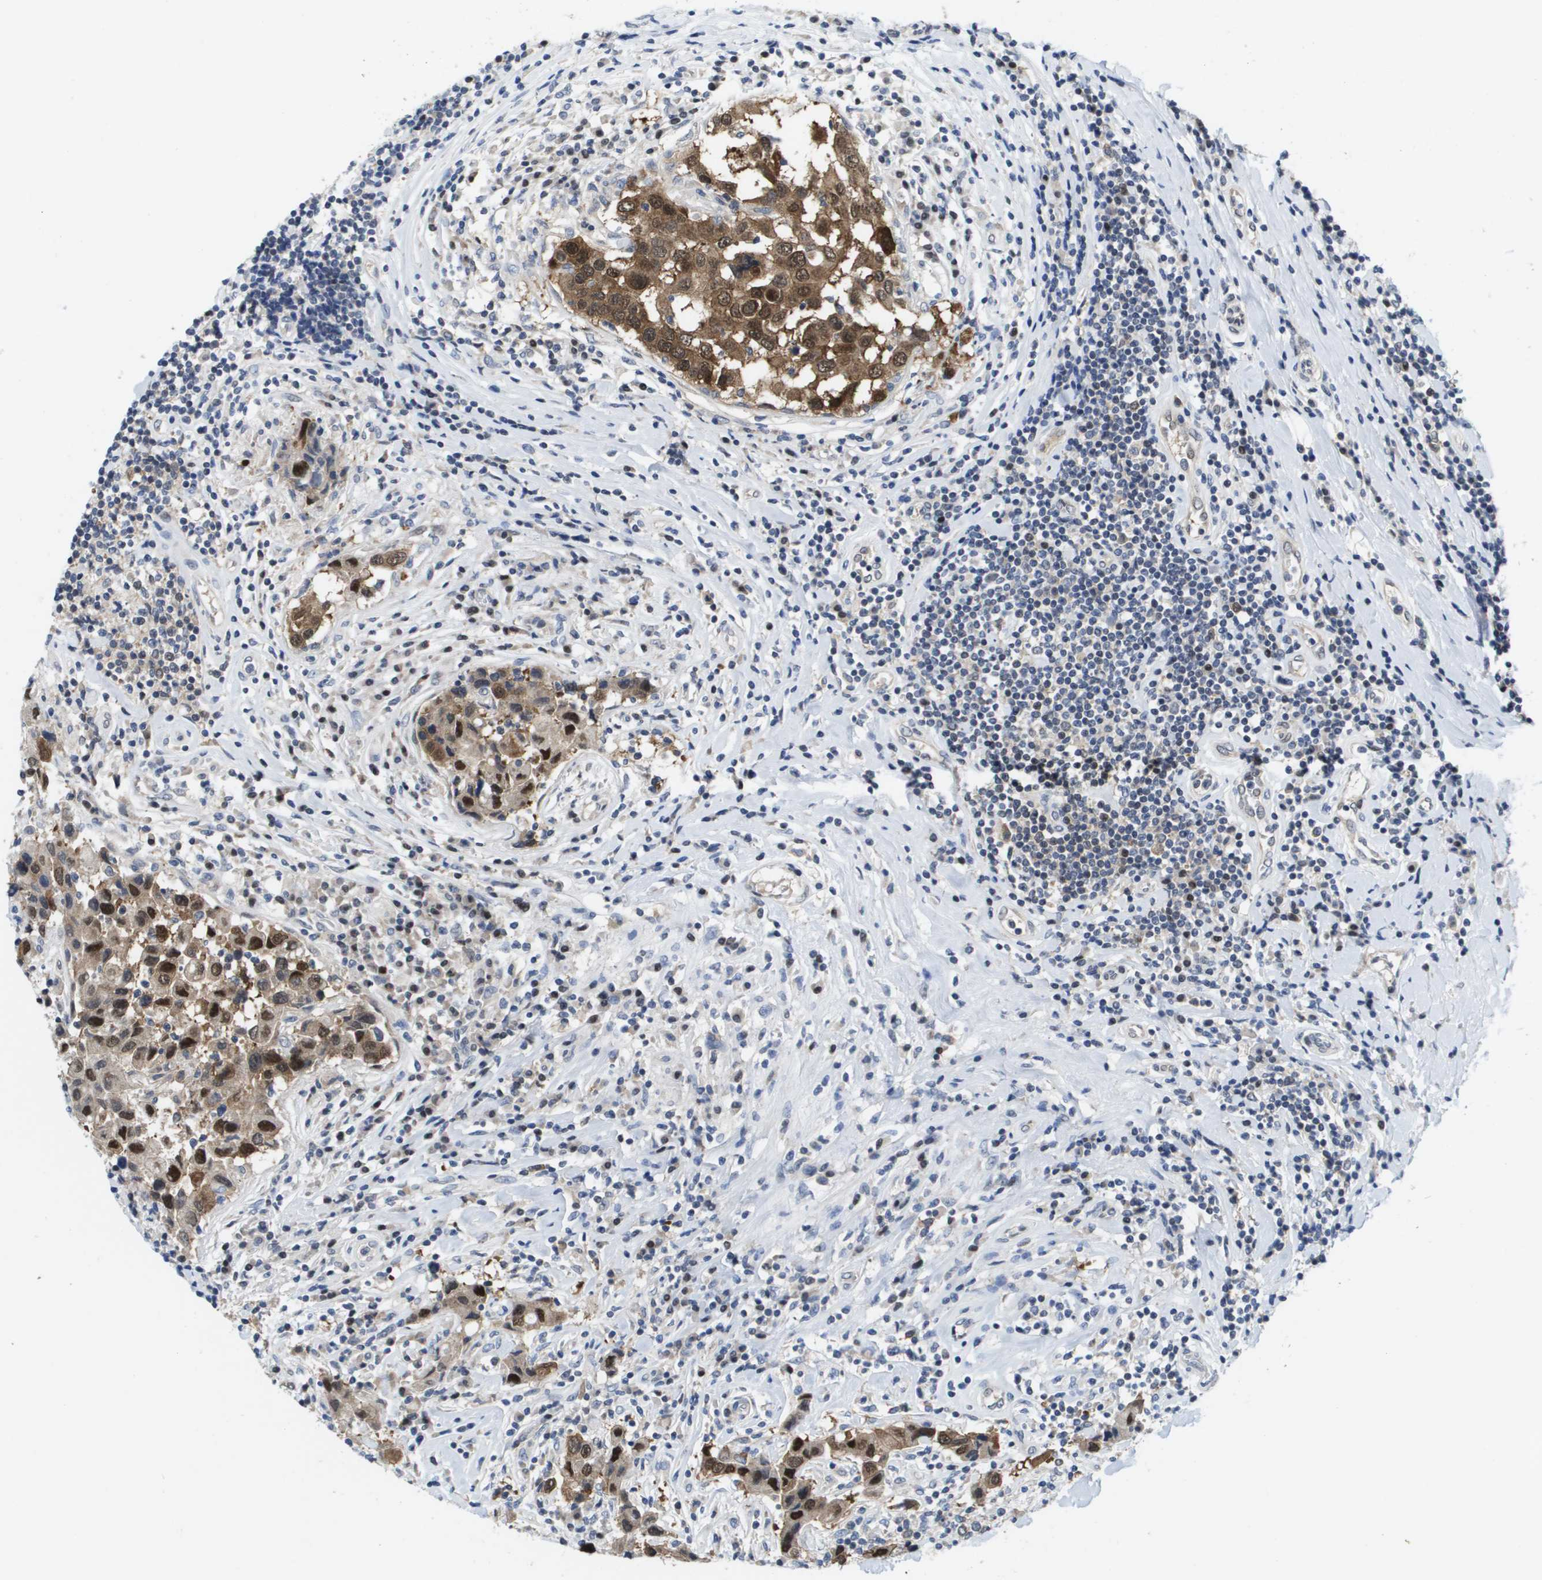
{"staining": {"intensity": "moderate", "quantity": ">75%", "location": "cytoplasmic/membranous,nuclear"}, "tissue": "breast cancer", "cell_type": "Tumor cells", "image_type": "cancer", "snomed": [{"axis": "morphology", "description": "Duct carcinoma"}, {"axis": "topography", "description": "Breast"}], "caption": "IHC of breast cancer displays medium levels of moderate cytoplasmic/membranous and nuclear positivity in approximately >75% of tumor cells.", "gene": "FKBP4", "patient": {"sex": "female", "age": 27}}